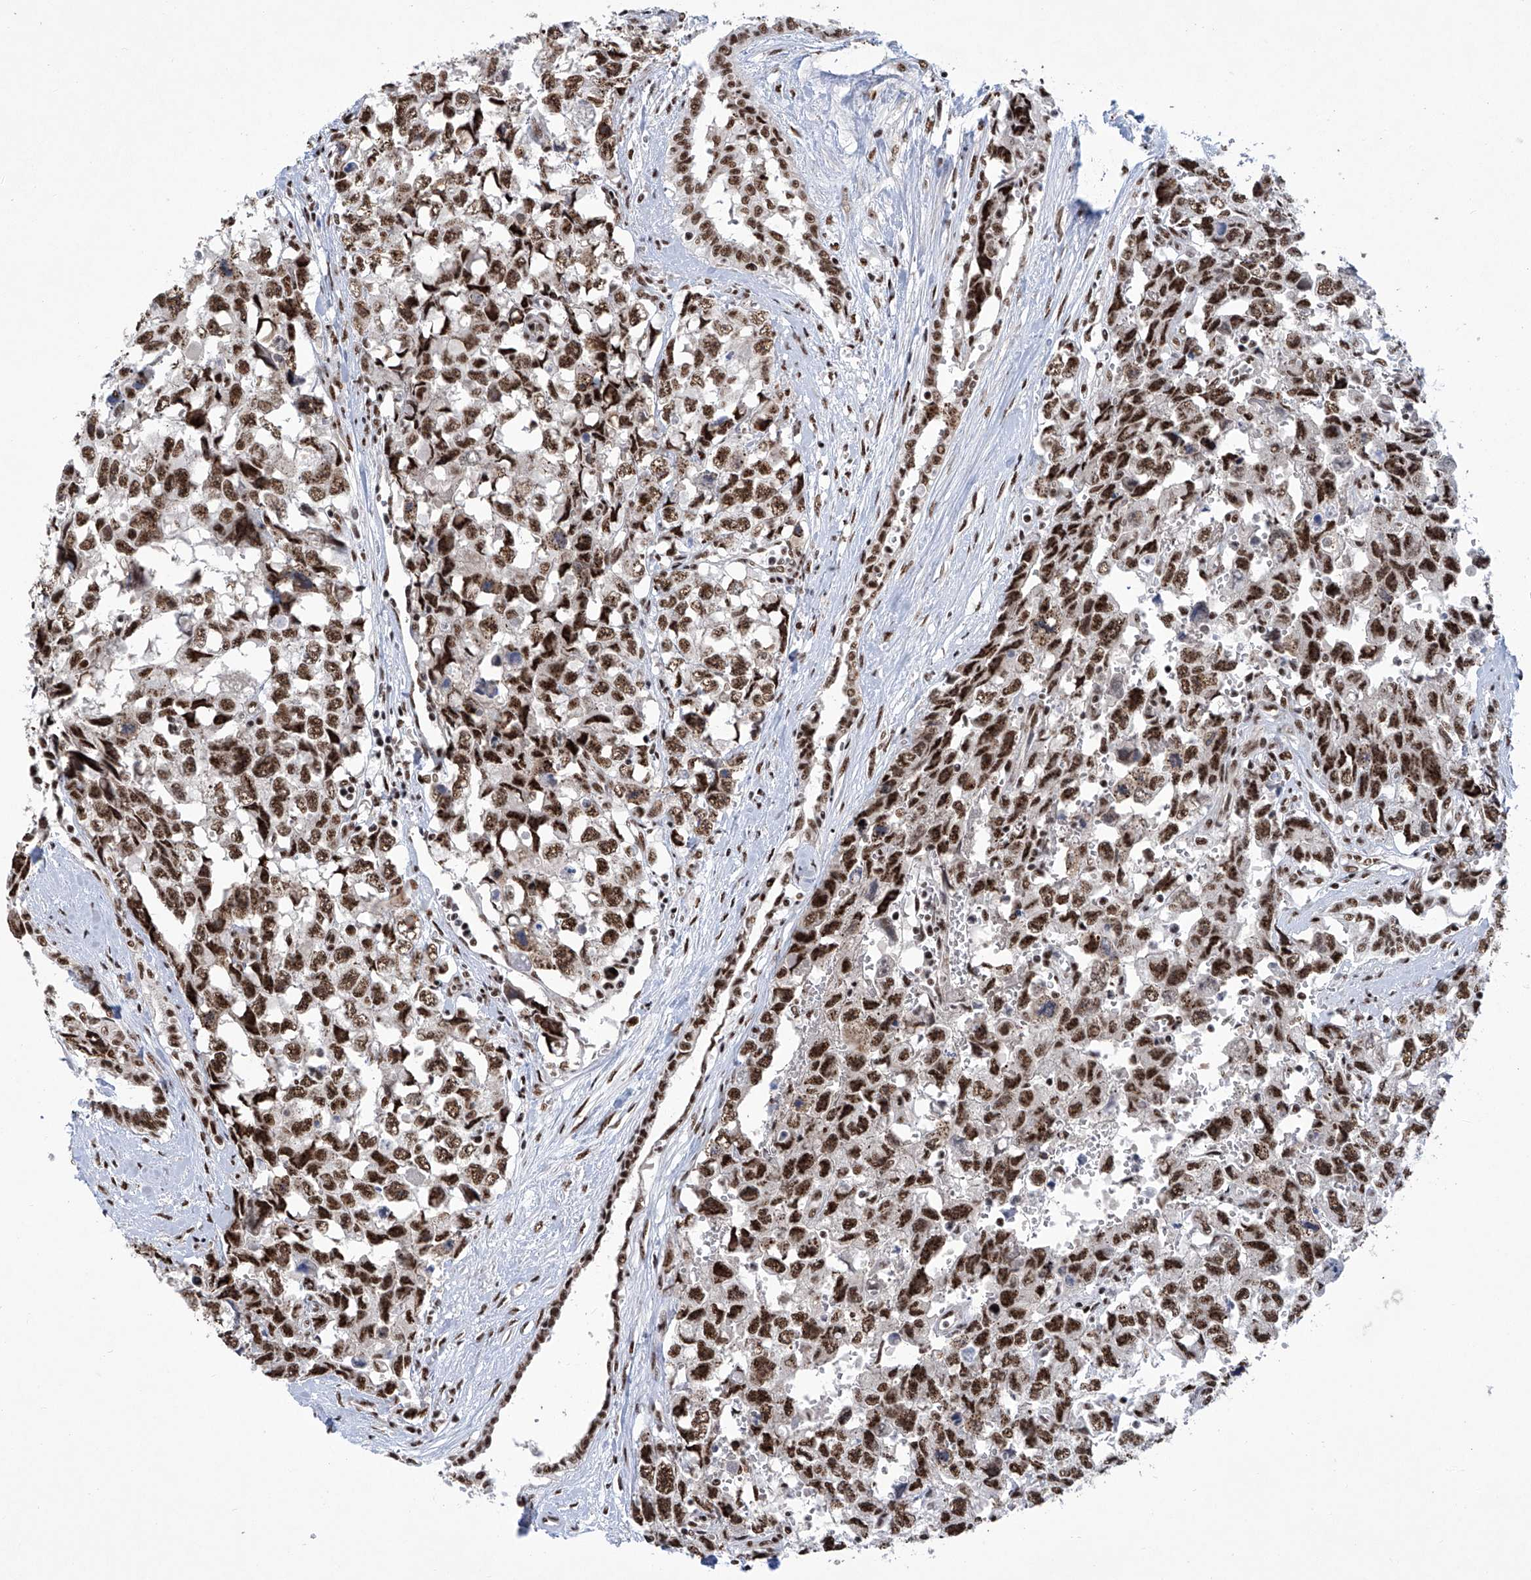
{"staining": {"intensity": "strong", "quantity": ">75%", "location": "nuclear"}, "tissue": "testis cancer", "cell_type": "Tumor cells", "image_type": "cancer", "snomed": [{"axis": "morphology", "description": "Carcinoma, Embryonal, NOS"}, {"axis": "topography", "description": "Testis"}], "caption": "Protein staining of testis embryonal carcinoma tissue displays strong nuclear positivity in approximately >75% of tumor cells. Using DAB (3,3'-diaminobenzidine) (brown) and hematoxylin (blue) stains, captured at high magnification using brightfield microscopy.", "gene": "FBXL4", "patient": {"sex": "male", "age": 31}}